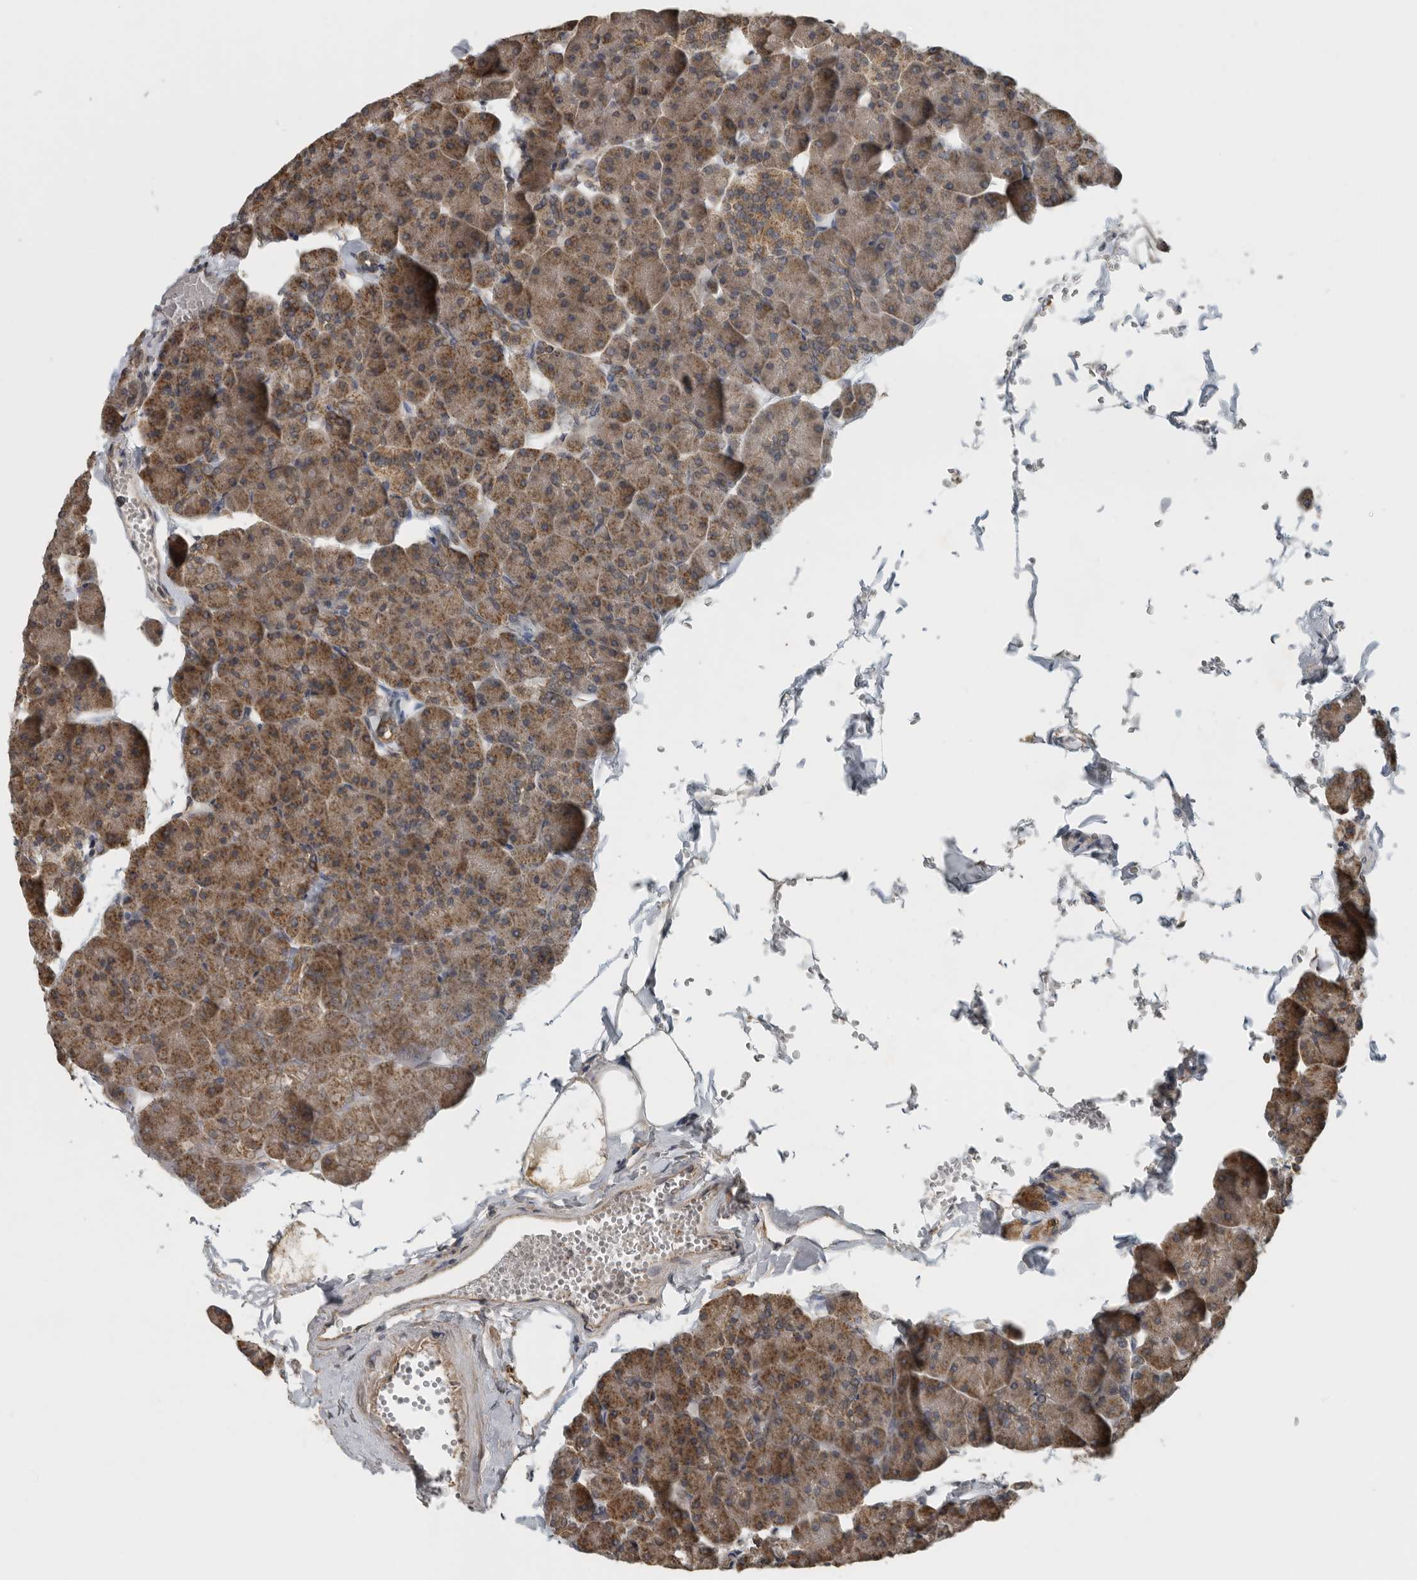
{"staining": {"intensity": "moderate", "quantity": ">75%", "location": "cytoplasmic/membranous"}, "tissue": "pancreas", "cell_type": "Exocrine glandular cells", "image_type": "normal", "snomed": [{"axis": "morphology", "description": "Normal tissue, NOS"}, {"axis": "topography", "description": "Pancreas"}], "caption": "Pancreas stained with immunohistochemistry exhibits moderate cytoplasmic/membranous staining in about >75% of exocrine glandular cells.", "gene": "AFAP1", "patient": {"sex": "male", "age": 35}}